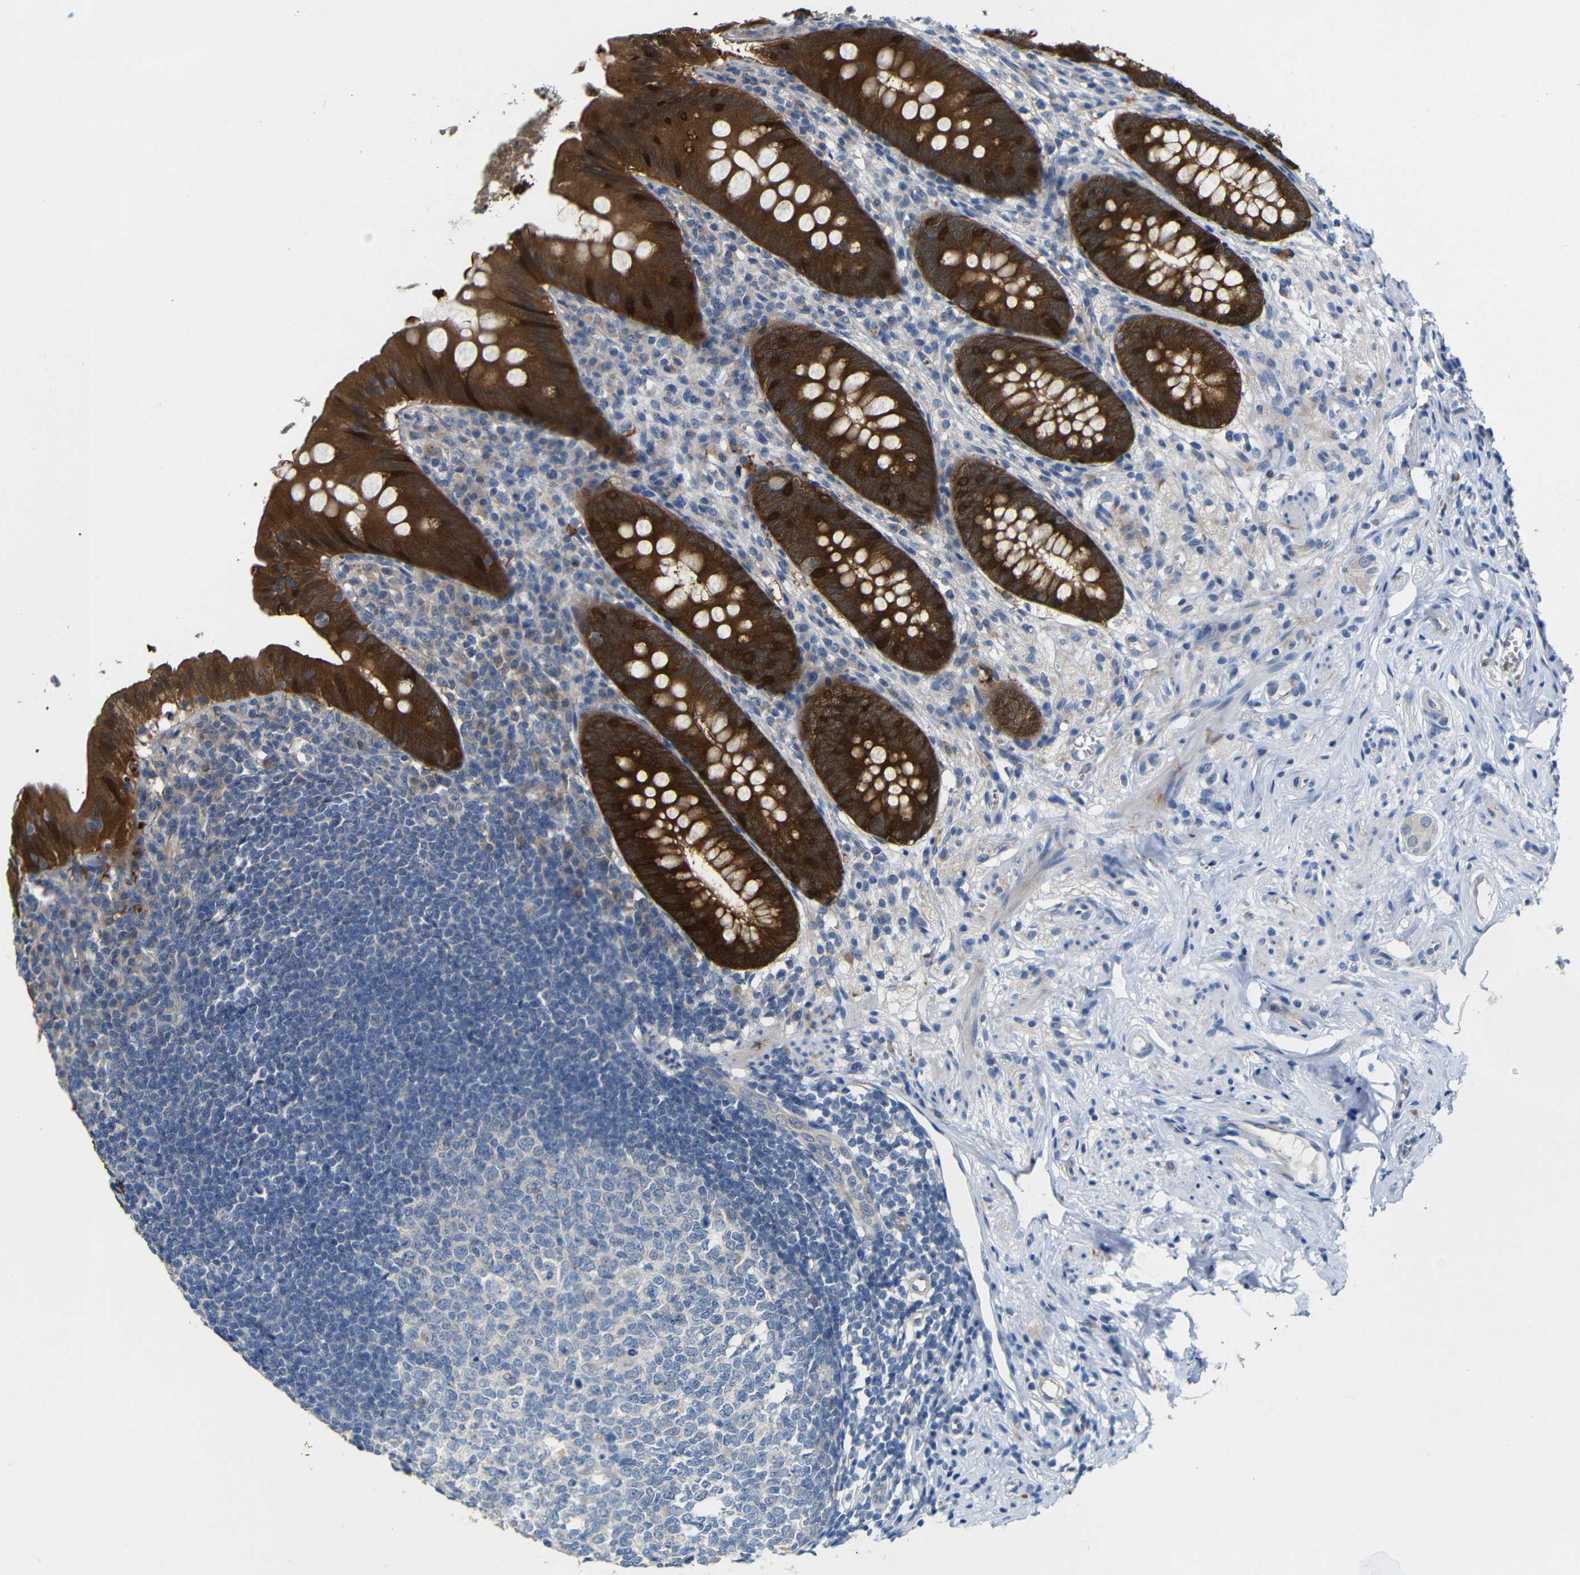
{"staining": {"intensity": "strong", "quantity": ">75%", "location": "cytoplasmic/membranous"}, "tissue": "appendix", "cell_type": "Glandular cells", "image_type": "normal", "snomed": [{"axis": "morphology", "description": "Normal tissue, NOS"}, {"axis": "topography", "description": "Appendix"}], "caption": "Strong cytoplasmic/membranous expression for a protein is identified in approximately >75% of glandular cells of normal appendix using IHC.", "gene": "TBC1D32", "patient": {"sex": "male", "age": 56}}